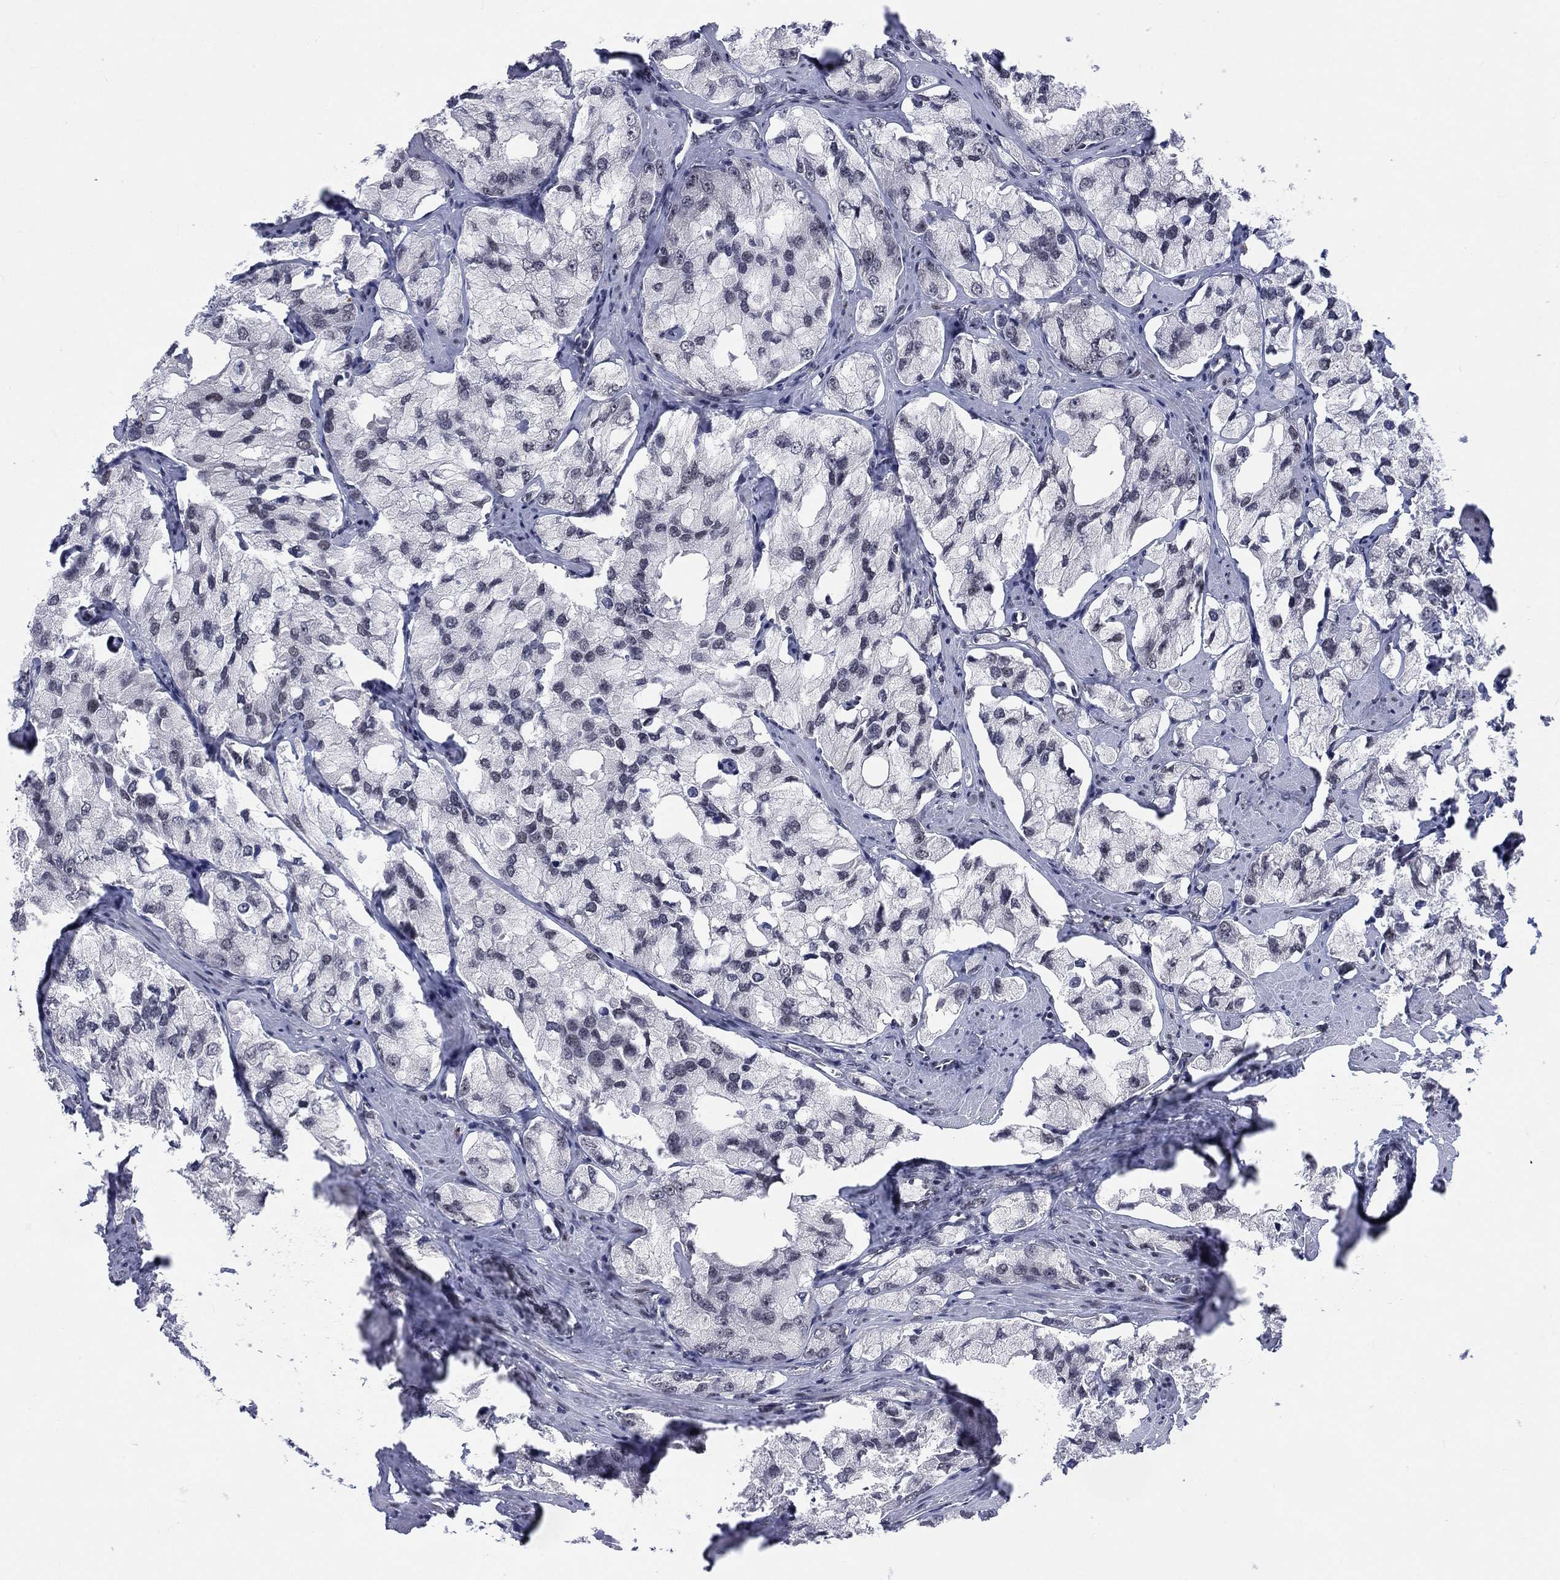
{"staining": {"intensity": "negative", "quantity": "none", "location": "none"}, "tissue": "prostate cancer", "cell_type": "Tumor cells", "image_type": "cancer", "snomed": [{"axis": "morphology", "description": "Adenocarcinoma, NOS"}, {"axis": "topography", "description": "Prostate and seminal vesicle, NOS"}, {"axis": "topography", "description": "Prostate"}], "caption": "Prostate adenocarcinoma was stained to show a protein in brown. There is no significant staining in tumor cells.", "gene": "FYTTD1", "patient": {"sex": "male", "age": 64}}